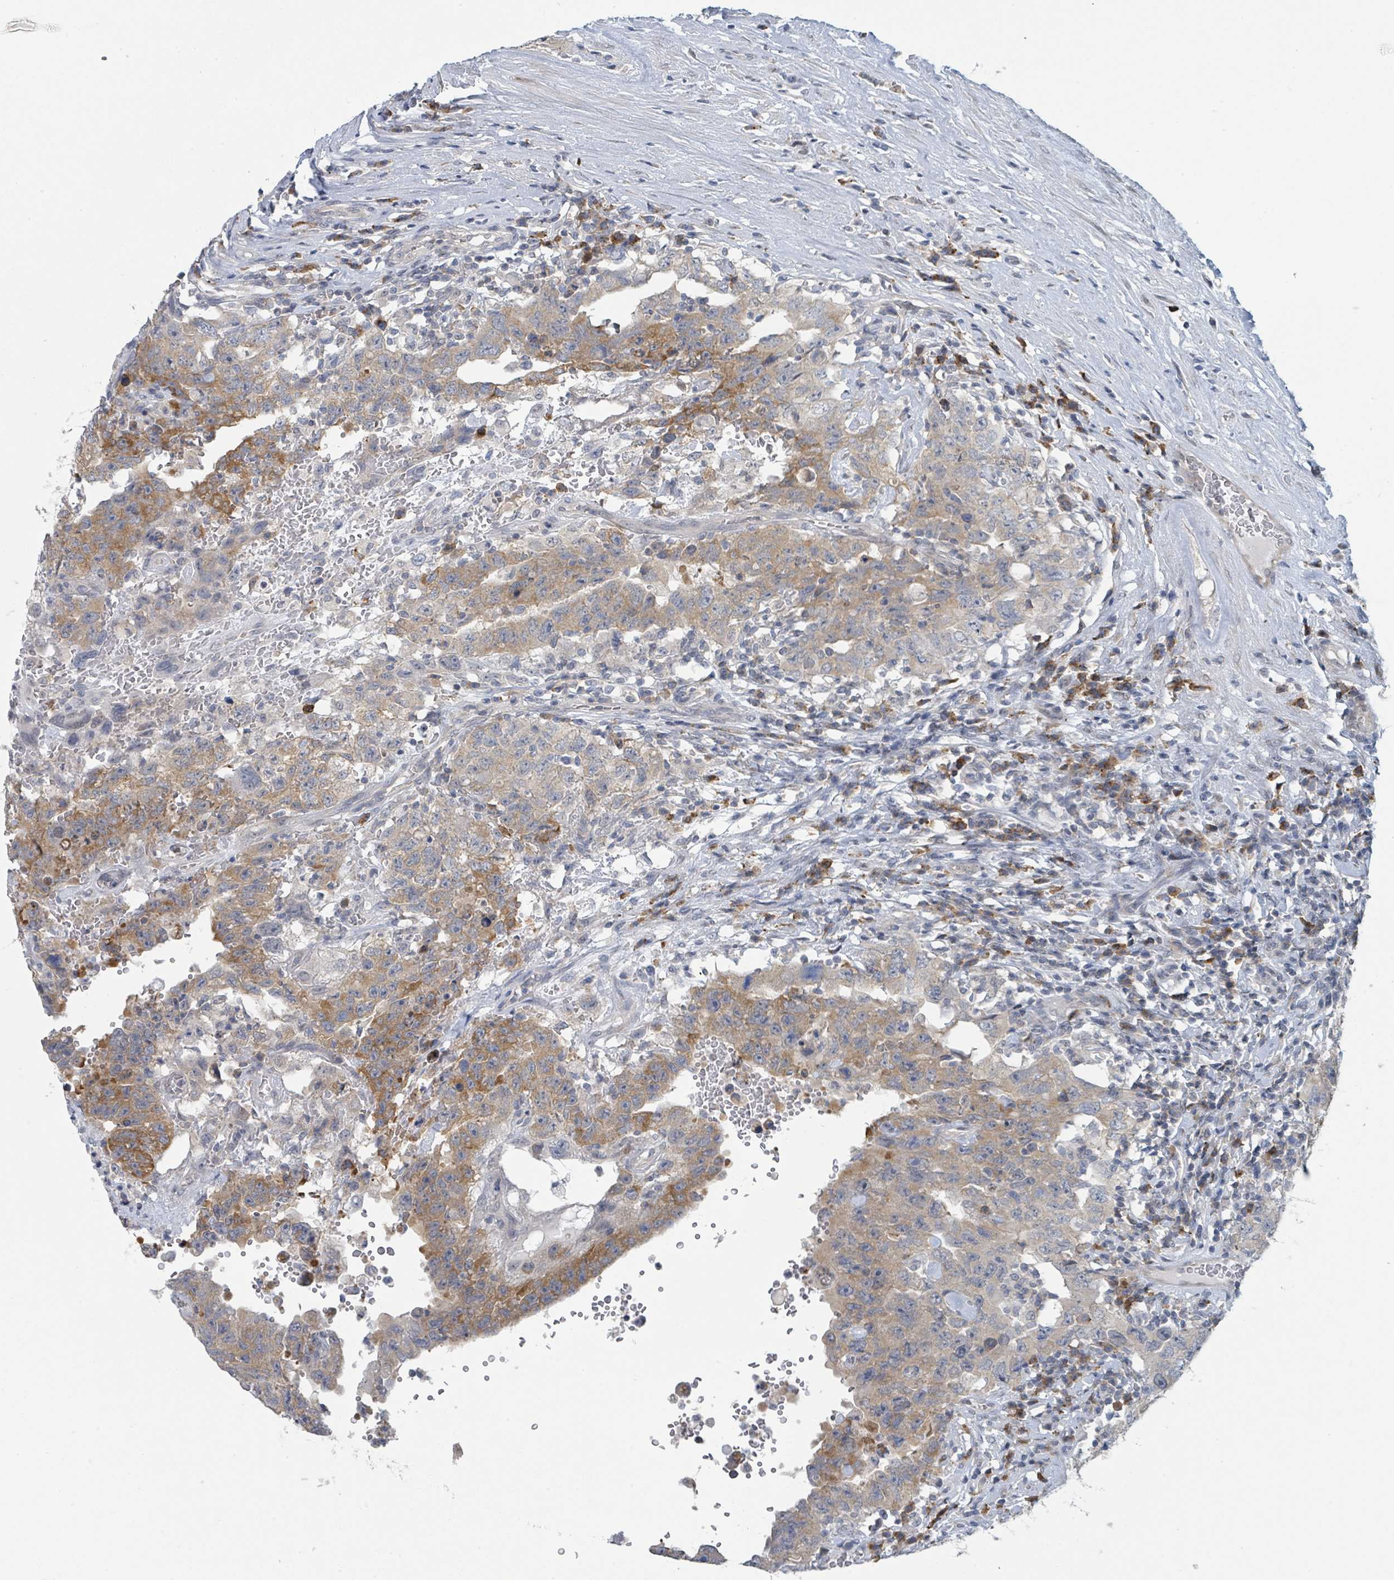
{"staining": {"intensity": "moderate", "quantity": "25%-75%", "location": "cytoplasmic/membranous"}, "tissue": "testis cancer", "cell_type": "Tumor cells", "image_type": "cancer", "snomed": [{"axis": "morphology", "description": "Carcinoma, Embryonal, NOS"}, {"axis": "topography", "description": "Testis"}], "caption": "The micrograph displays immunohistochemical staining of testis cancer. There is moderate cytoplasmic/membranous staining is seen in approximately 25%-75% of tumor cells.", "gene": "ANKRD55", "patient": {"sex": "male", "age": 26}}